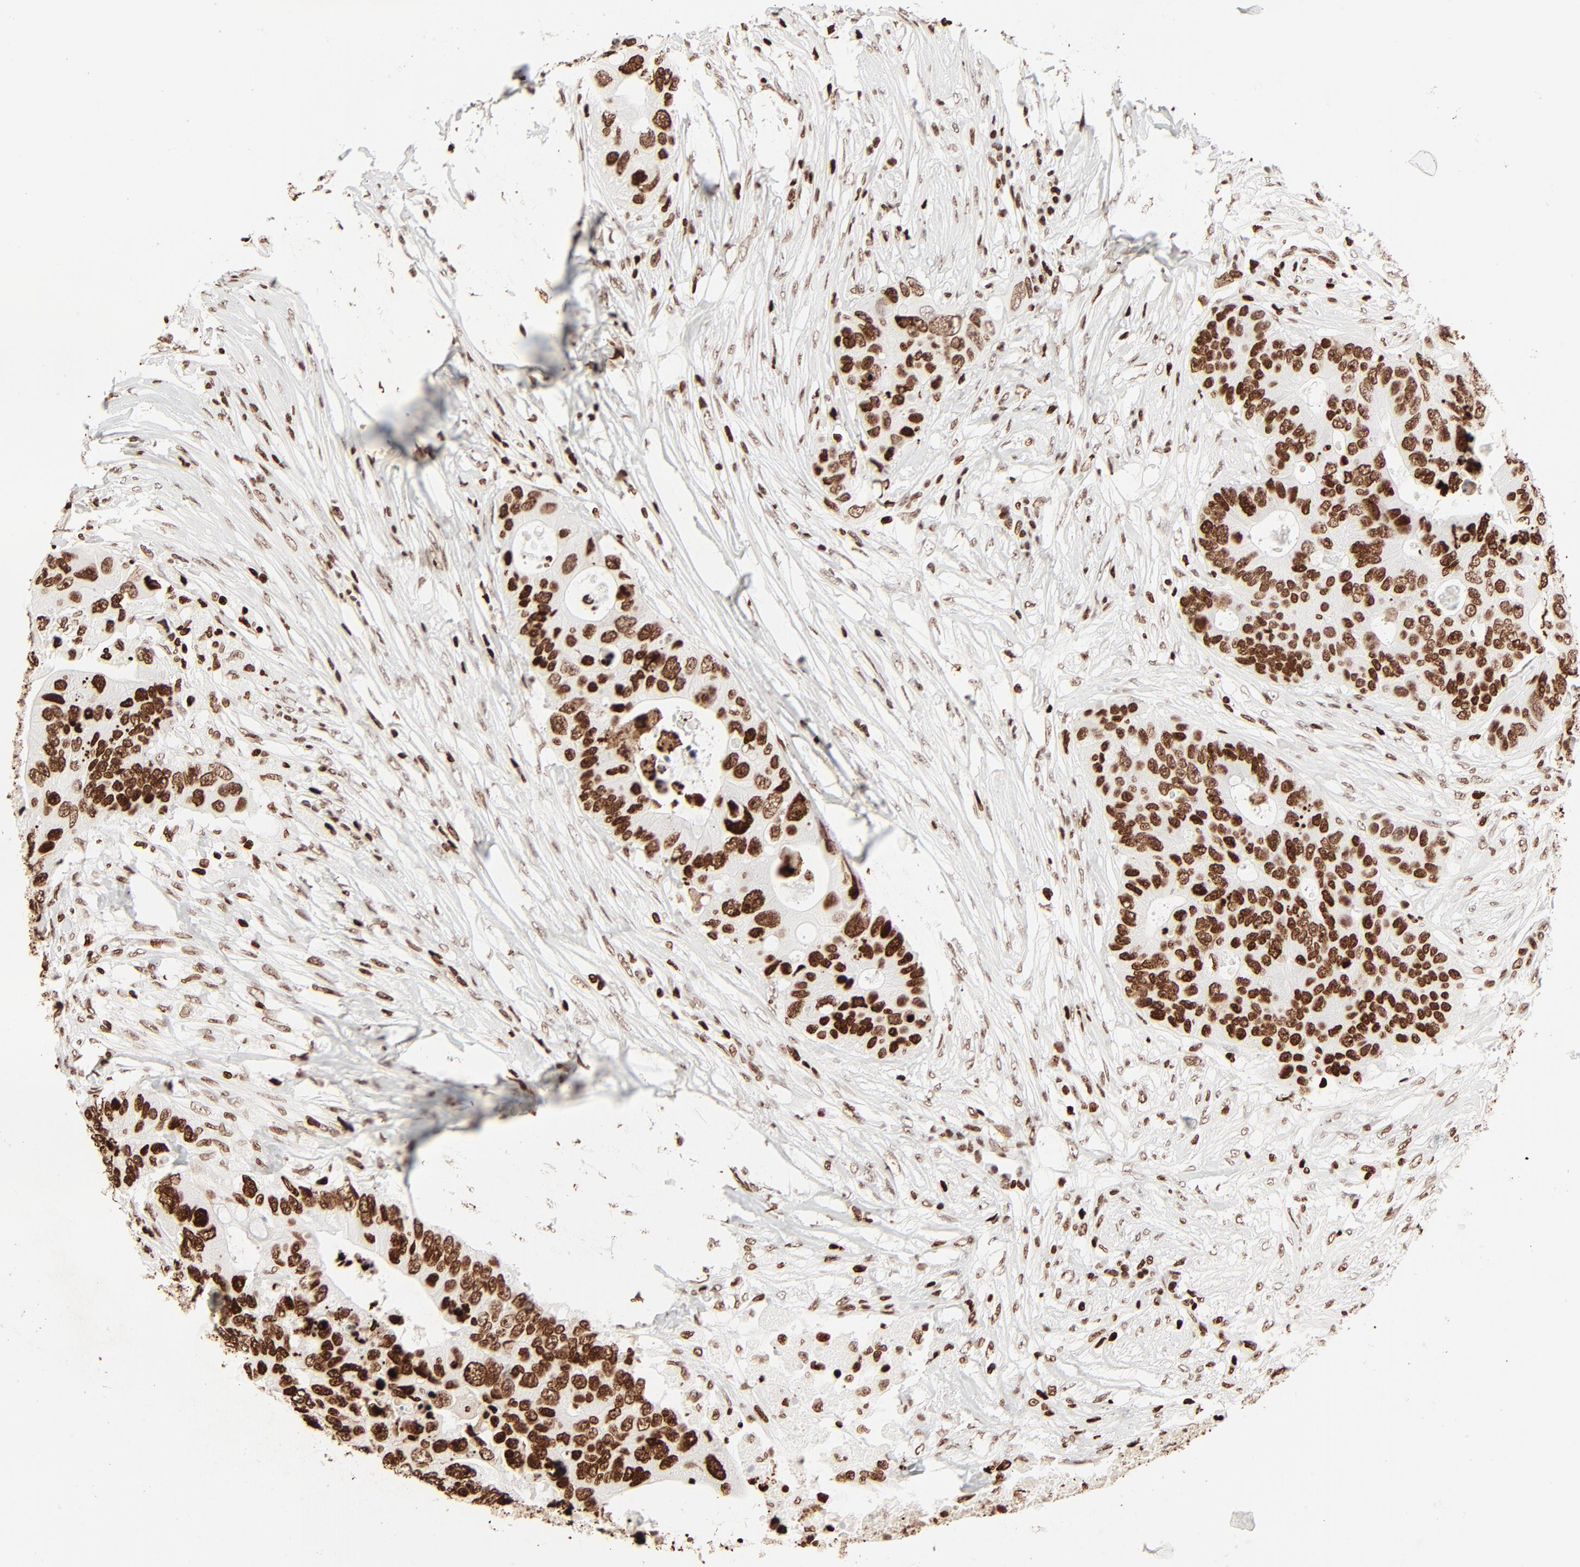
{"staining": {"intensity": "strong", "quantity": ">75%", "location": "nuclear"}, "tissue": "colorectal cancer", "cell_type": "Tumor cells", "image_type": "cancer", "snomed": [{"axis": "morphology", "description": "Adenocarcinoma, NOS"}, {"axis": "topography", "description": "Colon"}], "caption": "Tumor cells display high levels of strong nuclear expression in about >75% of cells in colorectal cancer (adenocarcinoma).", "gene": "HMGB2", "patient": {"sex": "male", "age": 71}}